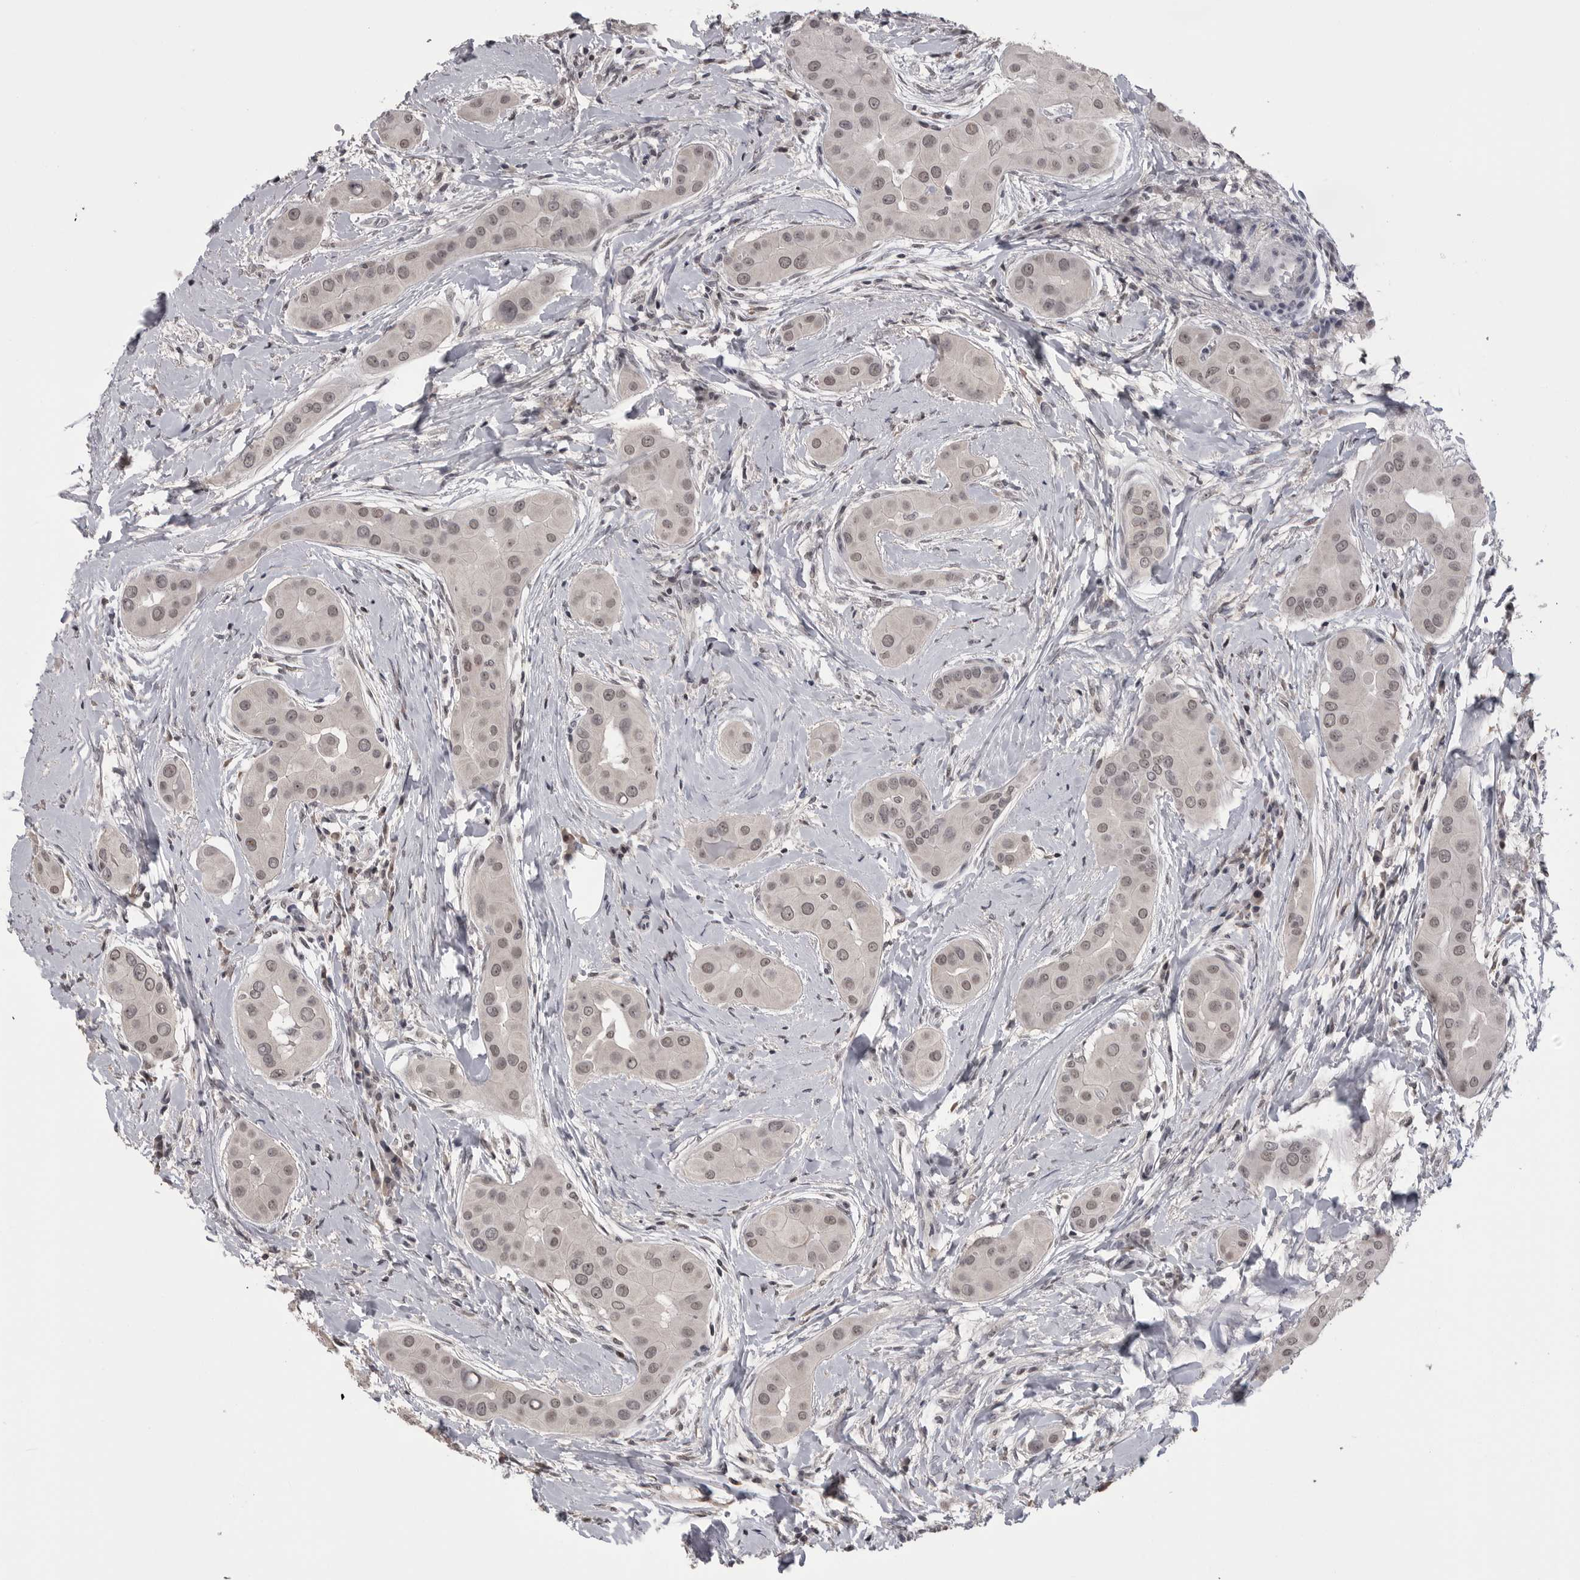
{"staining": {"intensity": "weak", "quantity": ">75%", "location": "nuclear"}, "tissue": "thyroid cancer", "cell_type": "Tumor cells", "image_type": "cancer", "snomed": [{"axis": "morphology", "description": "Papillary adenocarcinoma, NOS"}, {"axis": "topography", "description": "Thyroid gland"}], "caption": "Thyroid papillary adenocarcinoma was stained to show a protein in brown. There is low levels of weak nuclear expression in approximately >75% of tumor cells.", "gene": "DLG2", "patient": {"sex": "male", "age": 33}}